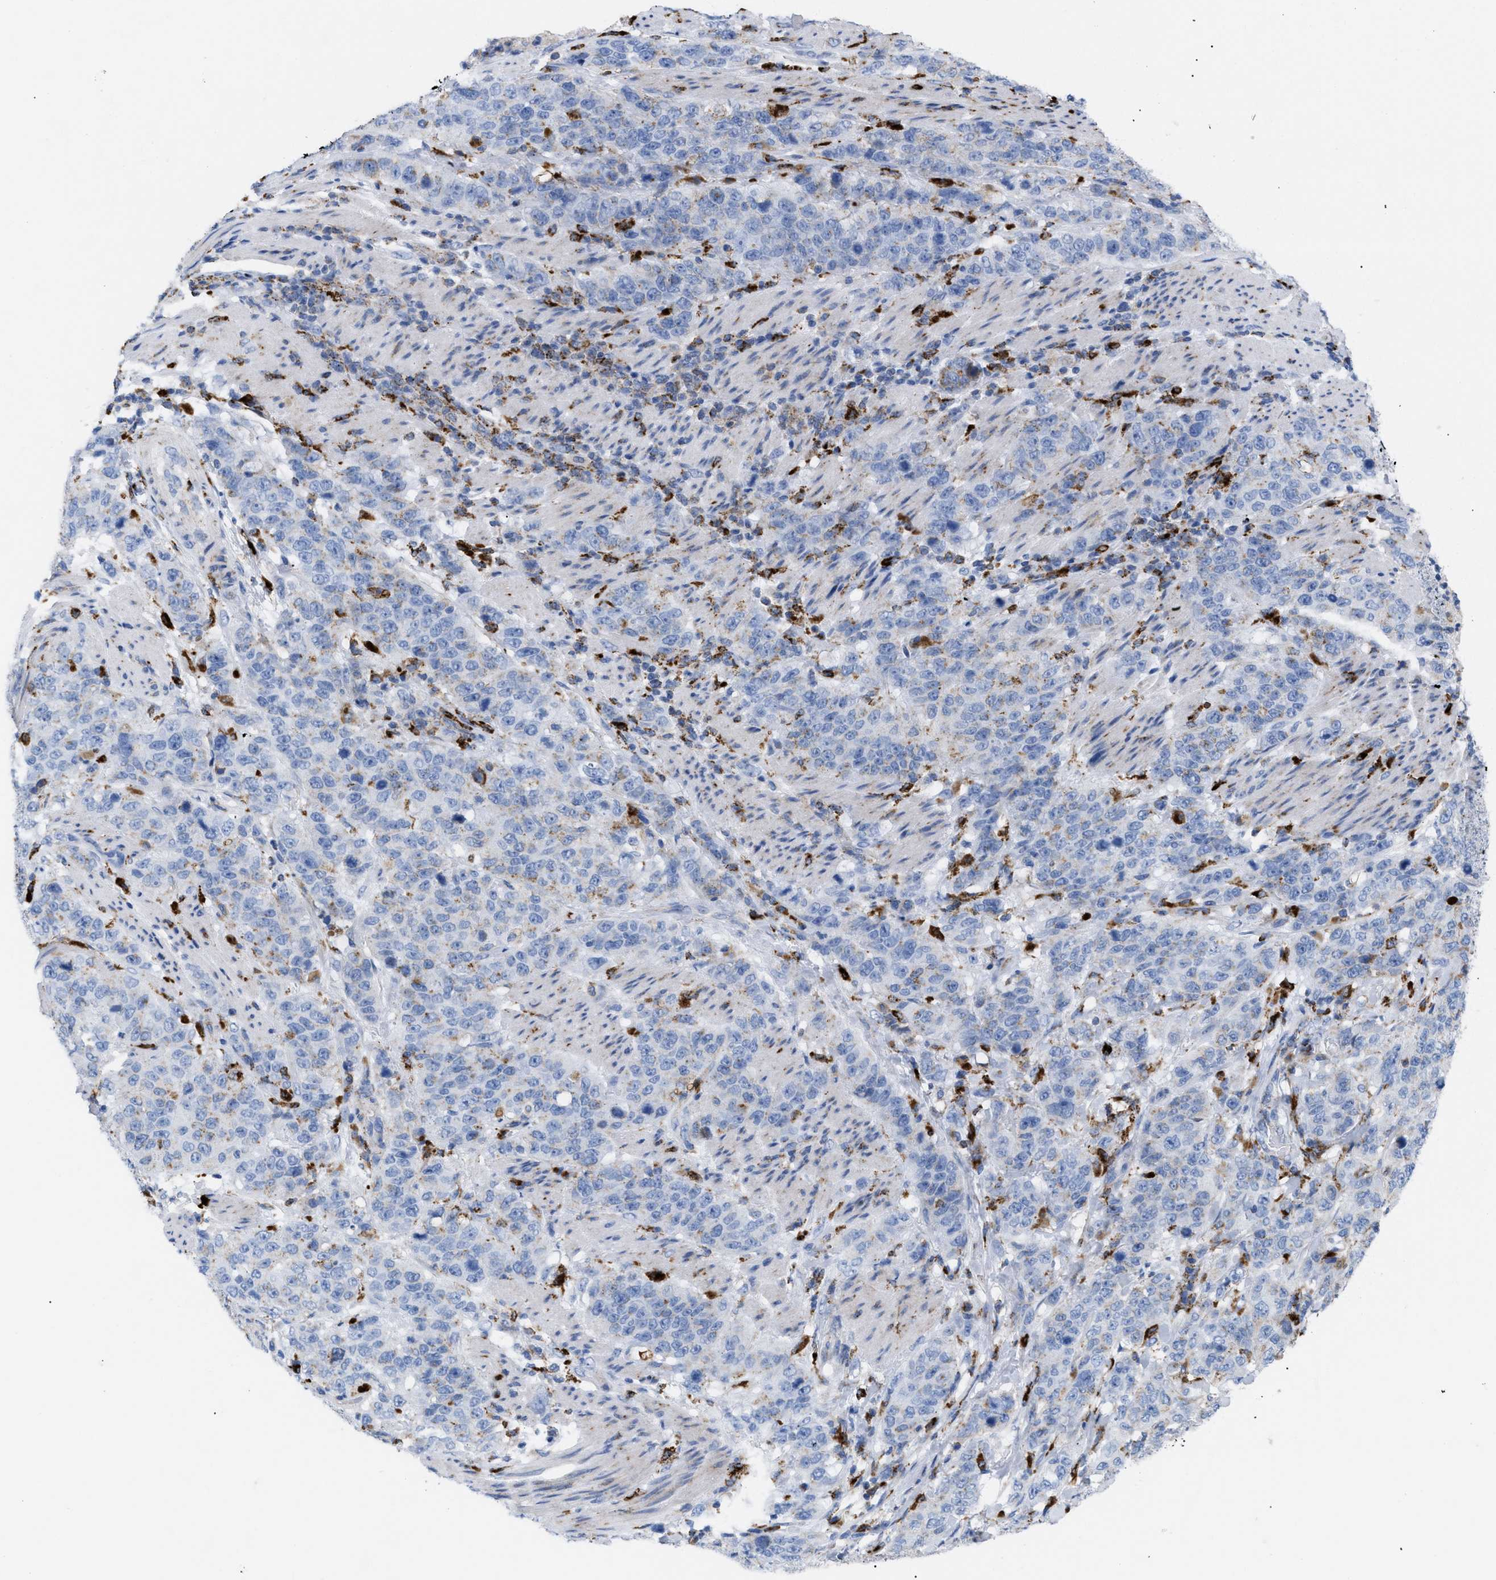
{"staining": {"intensity": "negative", "quantity": "none", "location": "none"}, "tissue": "stomach cancer", "cell_type": "Tumor cells", "image_type": "cancer", "snomed": [{"axis": "morphology", "description": "Adenocarcinoma, NOS"}, {"axis": "topography", "description": "Stomach"}], "caption": "Human stomach adenocarcinoma stained for a protein using IHC displays no staining in tumor cells.", "gene": "DRAM2", "patient": {"sex": "male", "age": 48}}